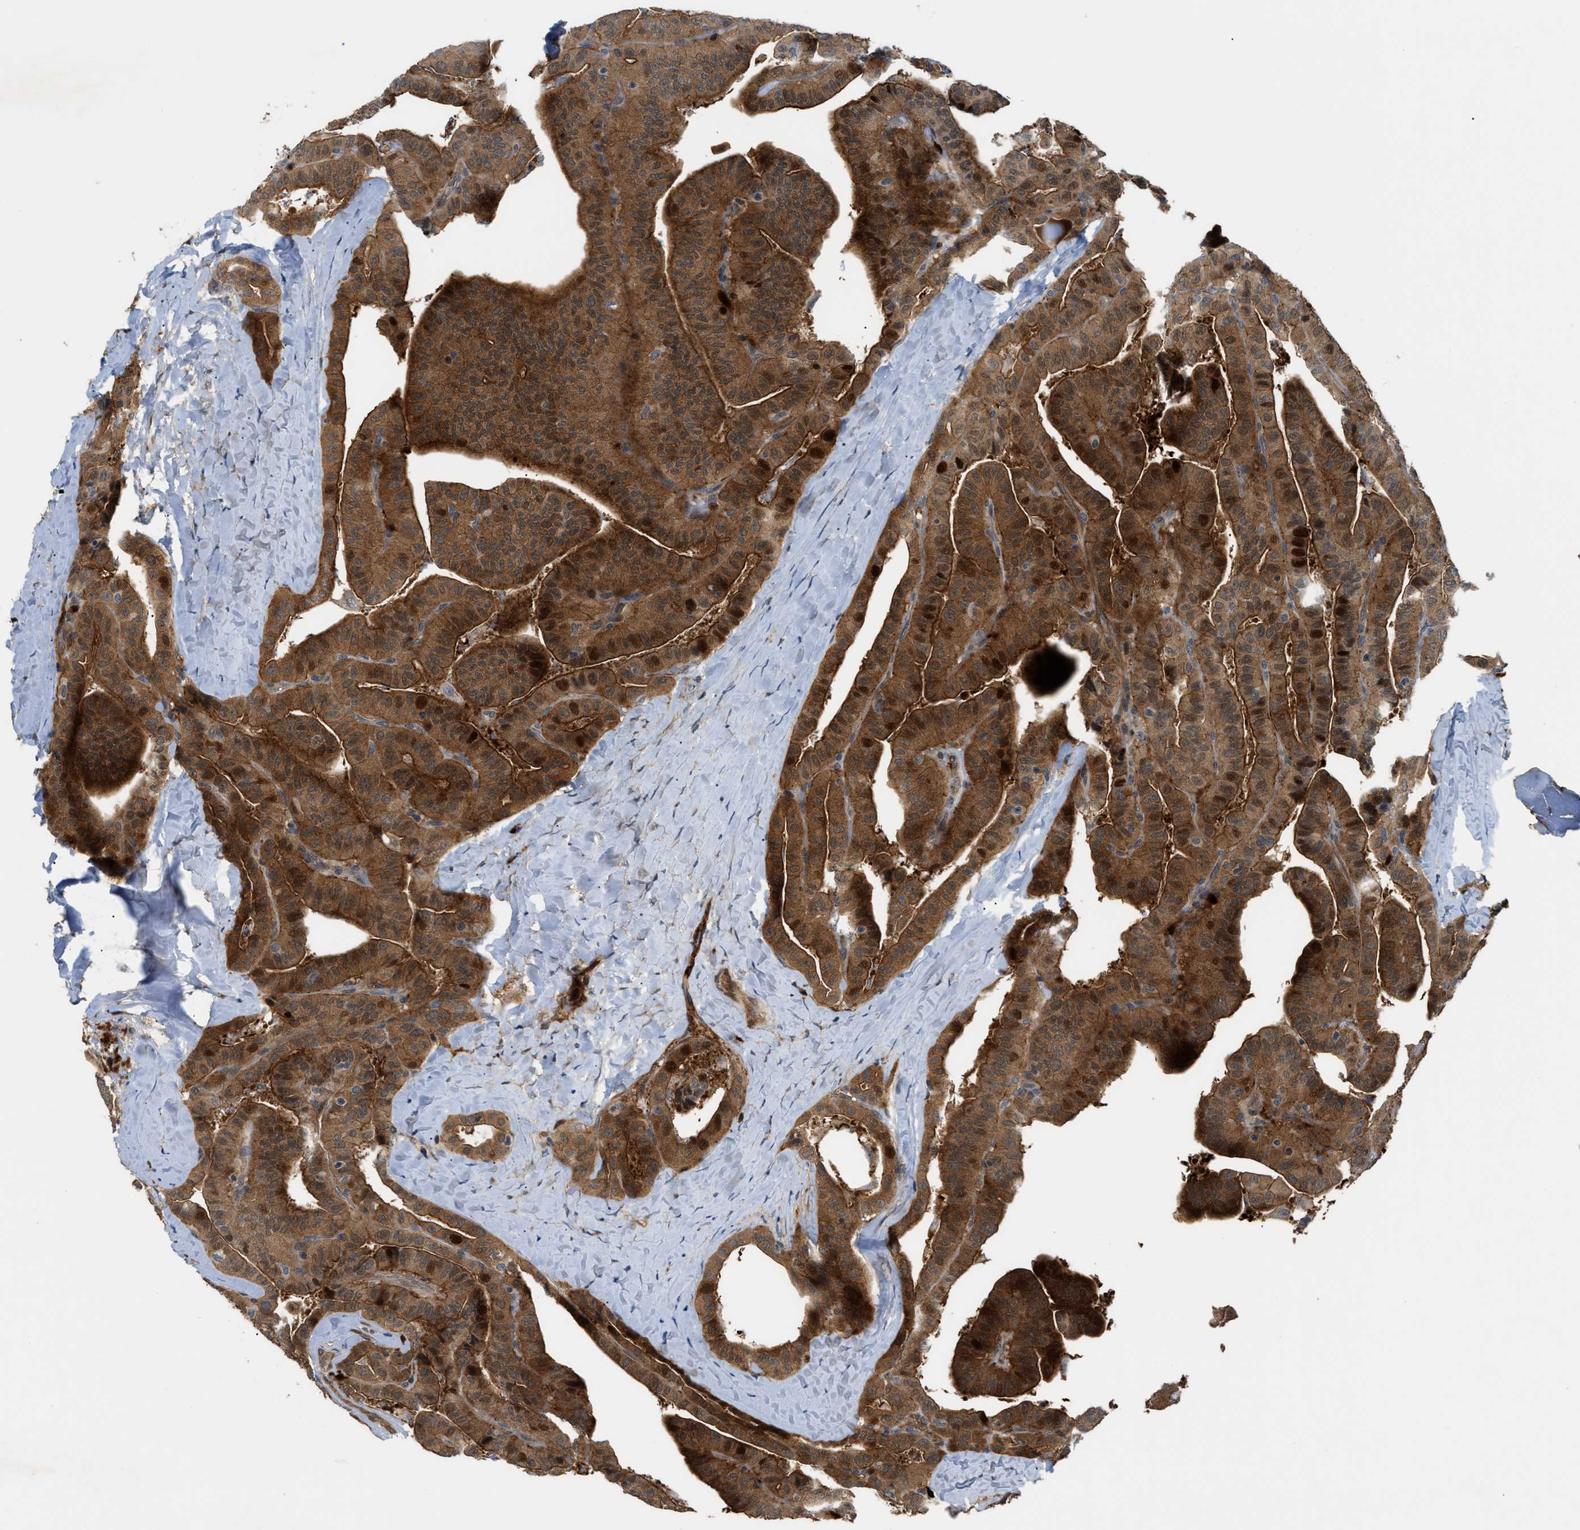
{"staining": {"intensity": "strong", "quantity": ">75%", "location": "cytoplasmic/membranous,nuclear"}, "tissue": "thyroid cancer", "cell_type": "Tumor cells", "image_type": "cancer", "snomed": [{"axis": "morphology", "description": "Papillary adenocarcinoma, NOS"}, {"axis": "topography", "description": "Thyroid gland"}], "caption": "Thyroid papillary adenocarcinoma stained with immunohistochemistry exhibits strong cytoplasmic/membranous and nuclear expression in about >75% of tumor cells.", "gene": "TRAK2", "patient": {"sex": "male", "age": 77}}